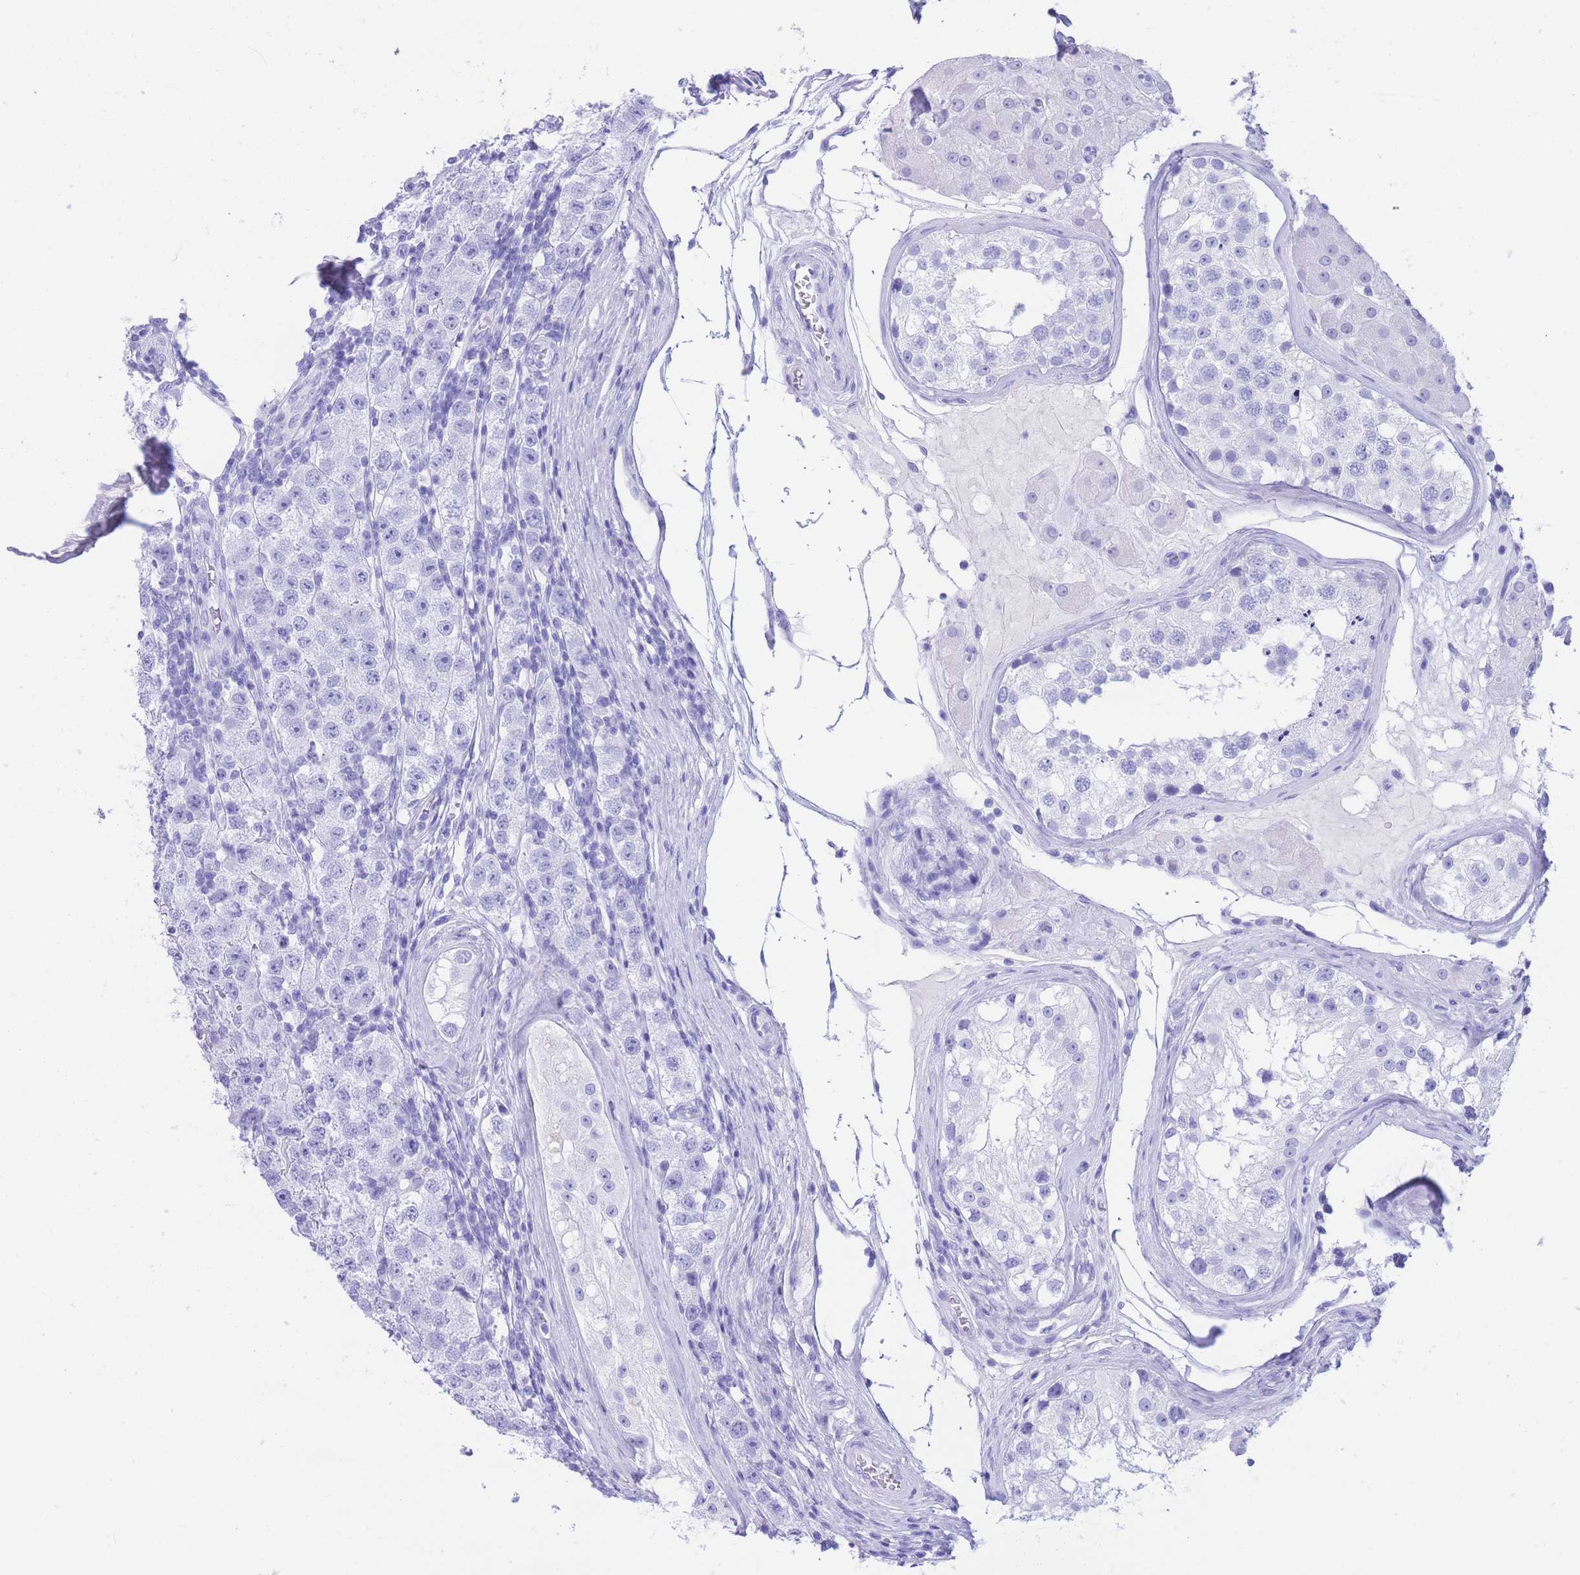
{"staining": {"intensity": "negative", "quantity": "none", "location": "none"}, "tissue": "testis cancer", "cell_type": "Tumor cells", "image_type": "cancer", "snomed": [{"axis": "morphology", "description": "Seminoma, NOS"}, {"axis": "topography", "description": "Testis"}], "caption": "DAB immunohistochemical staining of human testis seminoma displays no significant positivity in tumor cells.", "gene": "SLCO1B3", "patient": {"sex": "male", "age": 34}}